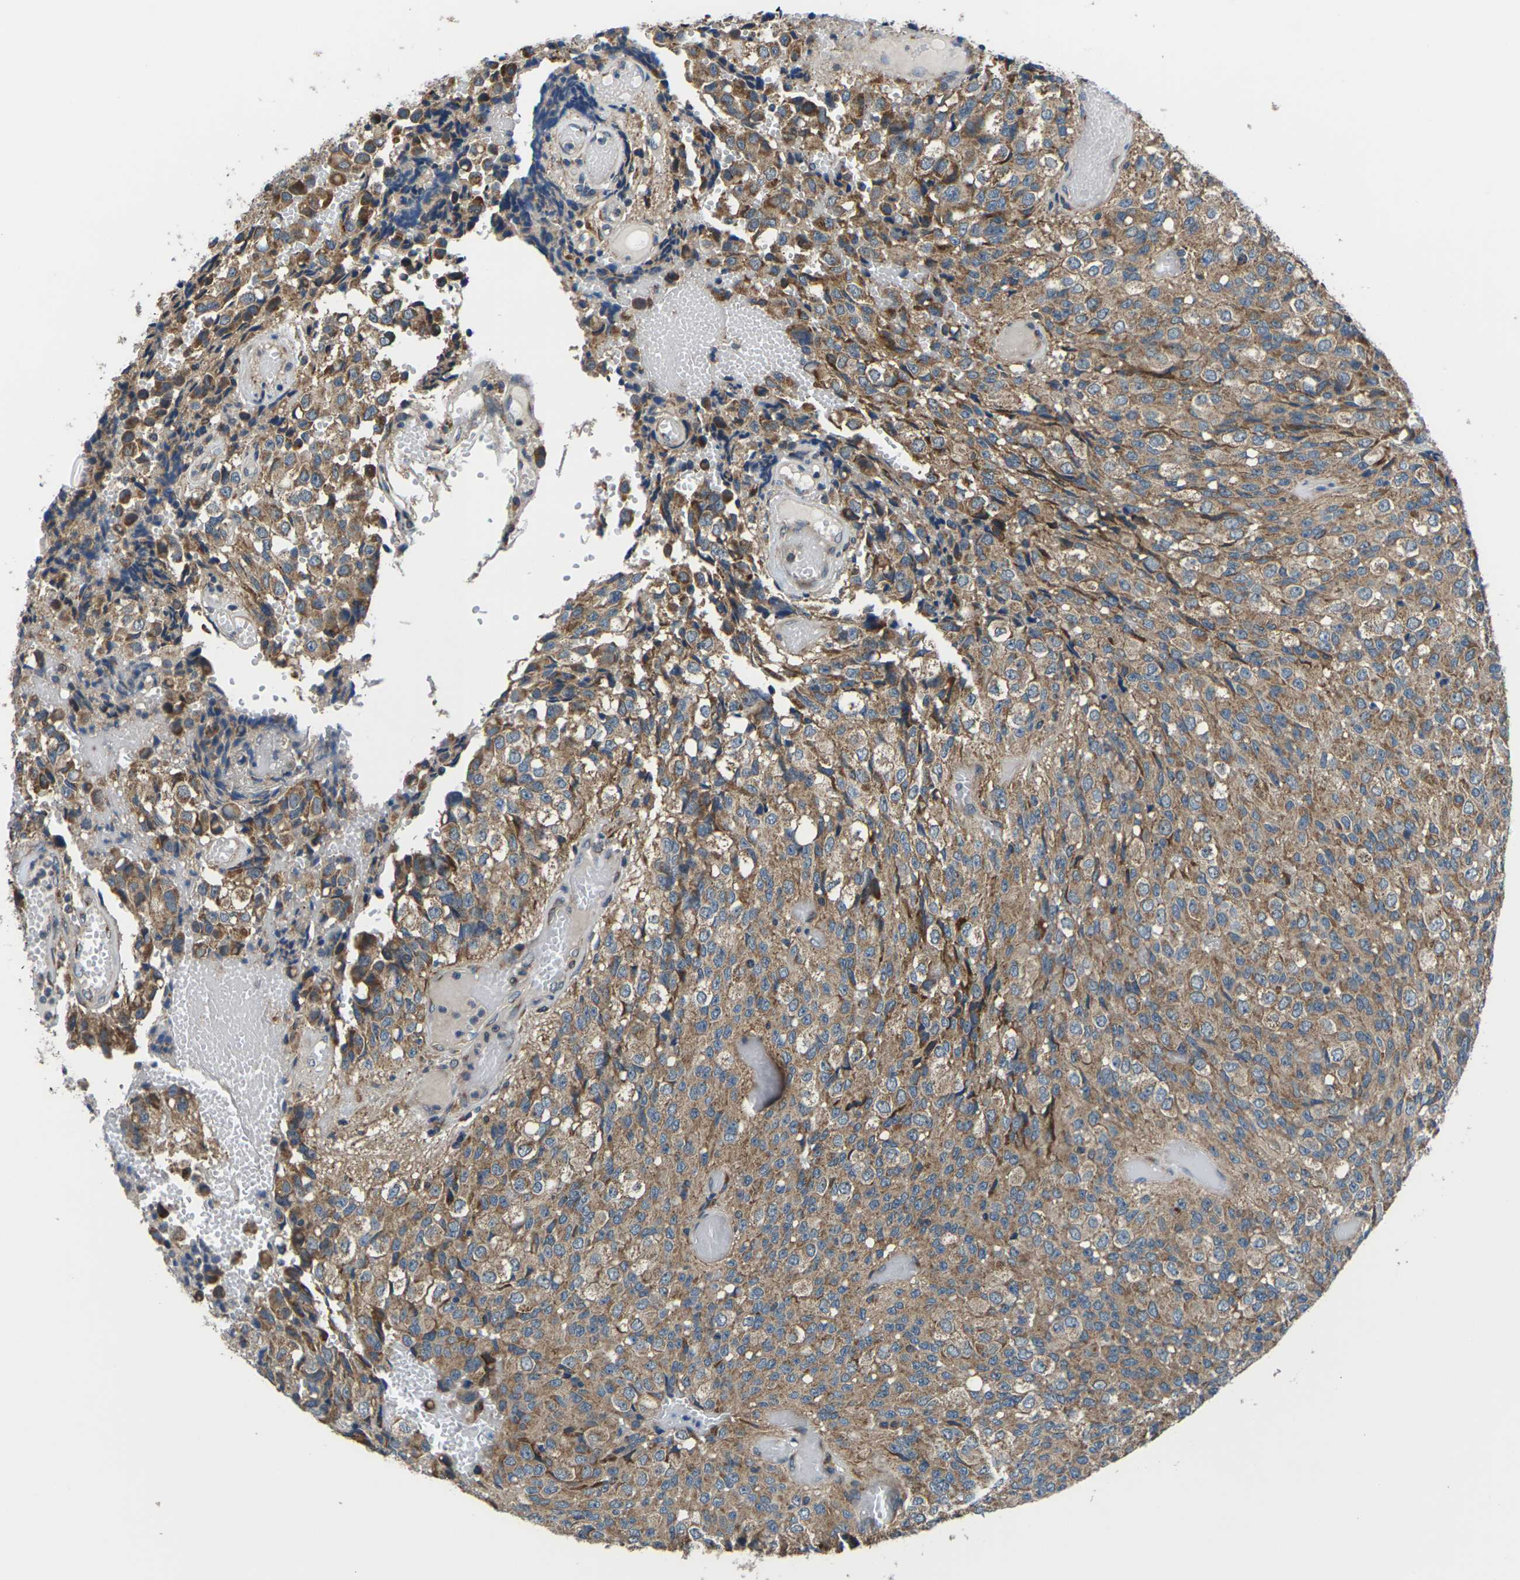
{"staining": {"intensity": "moderate", "quantity": ">75%", "location": "cytoplasmic/membranous"}, "tissue": "glioma", "cell_type": "Tumor cells", "image_type": "cancer", "snomed": [{"axis": "morphology", "description": "Glioma, malignant, High grade"}, {"axis": "topography", "description": "Brain"}], "caption": "Immunohistochemistry of human malignant glioma (high-grade) reveals medium levels of moderate cytoplasmic/membranous positivity in about >75% of tumor cells. (Stains: DAB (3,3'-diaminobenzidine) in brown, nuclei in blue, Microscopy: brightfield microscopy at high magnification).", "gene": "GABRP", "patient": {"sex": "male", "age": 32}}